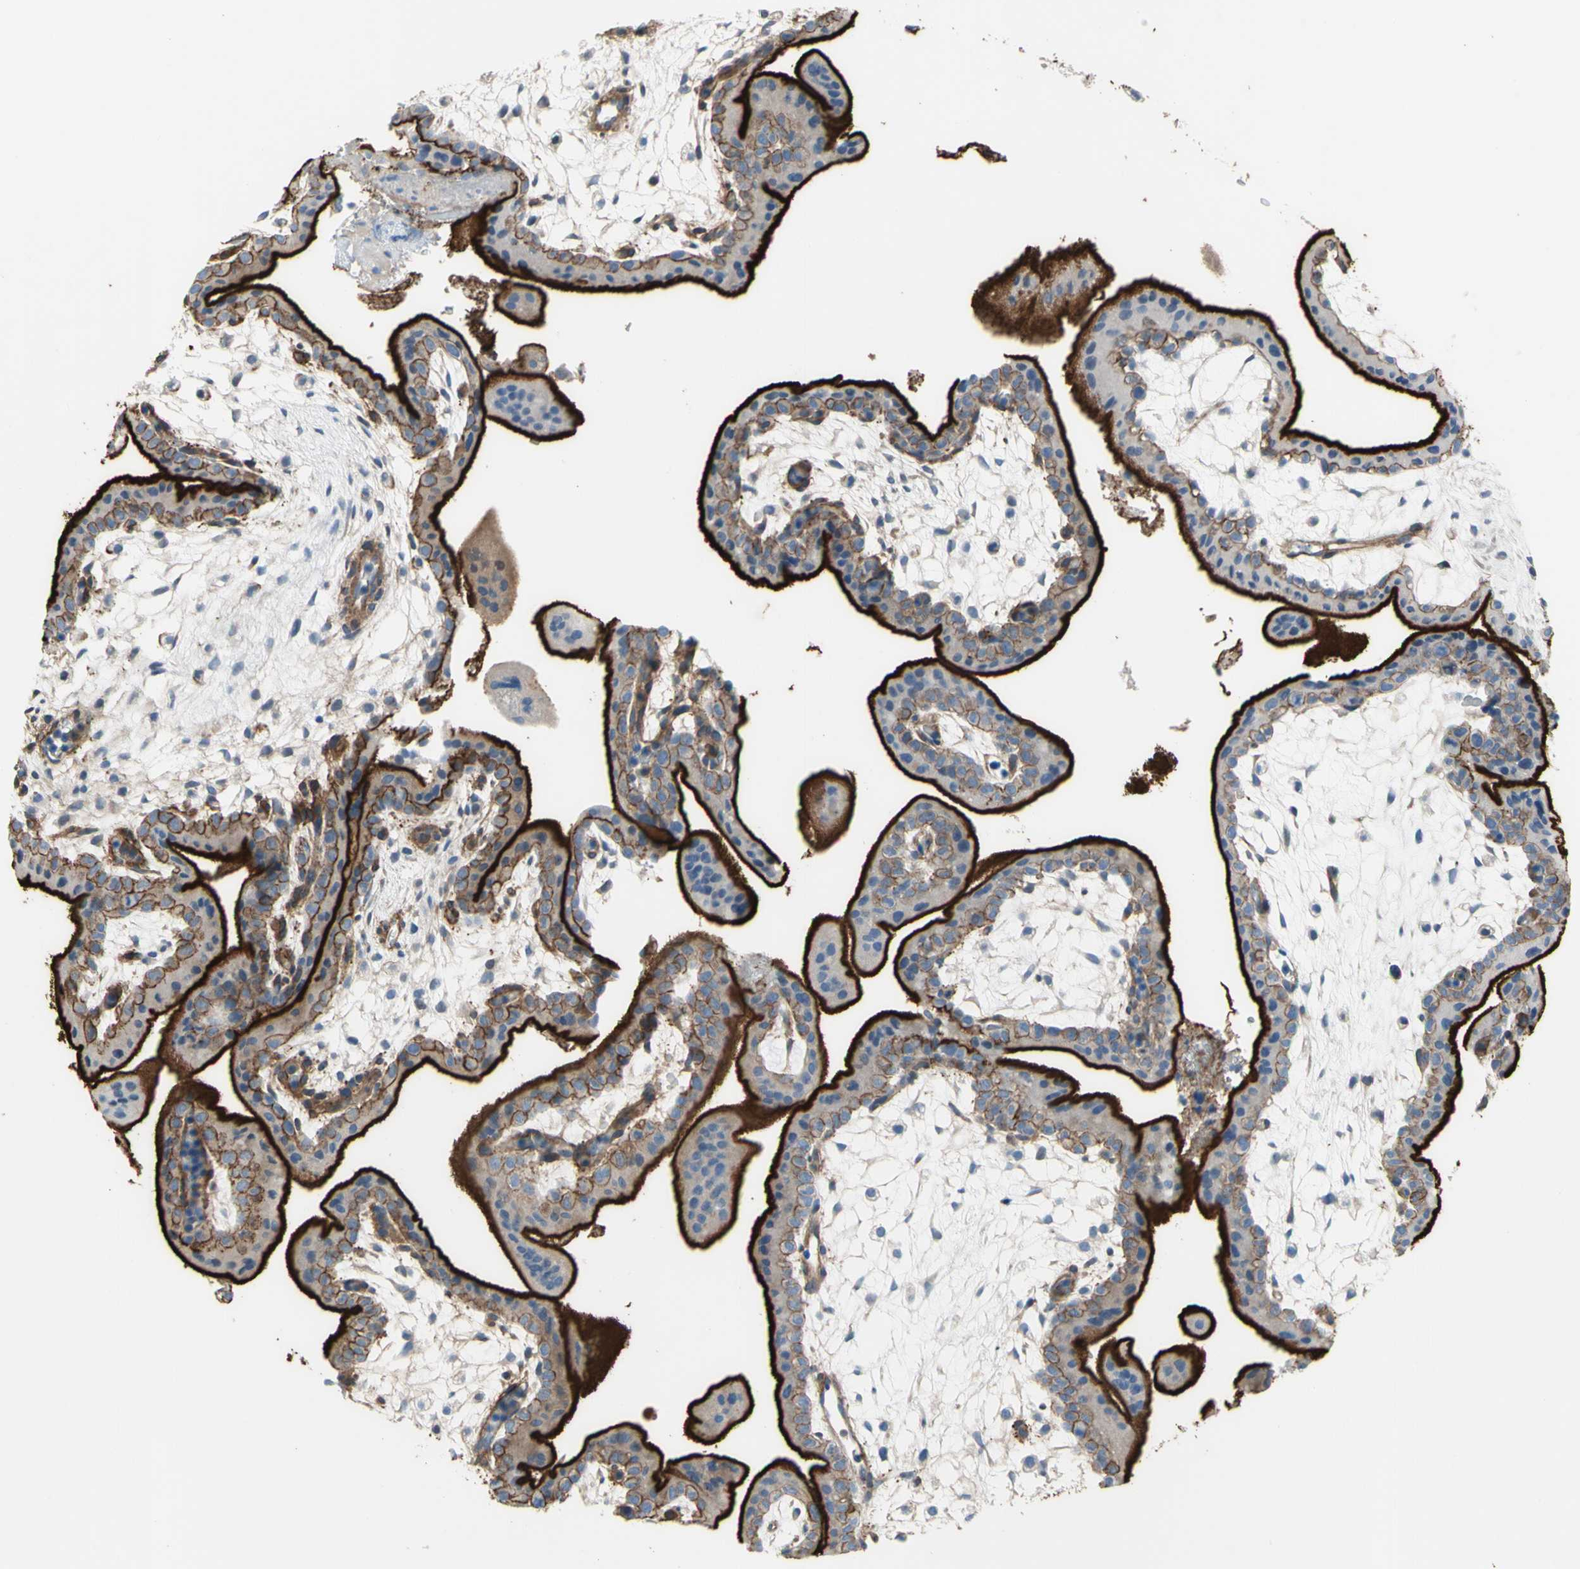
{"staining": {"intensity": "weak", "quantity": ">75%", "location": "cytoplasmic/membranous"}, "tissue": "placenta", "cell_type": "Decidual cells", "image_type": "normal", "snomed": [{"axis": "morphology", "description": "Normal tissue, NOS"}, {"axis": "topography", "description": "Placenta"}], "caption": "A histopathology image of placenta stained for a protein displays weak cytoplasmic/membranous brown staining in decidual cells. Nuclei are stained in blue.", "gene": "MUC1", "patient": {"sex": "female", "age": 35}}